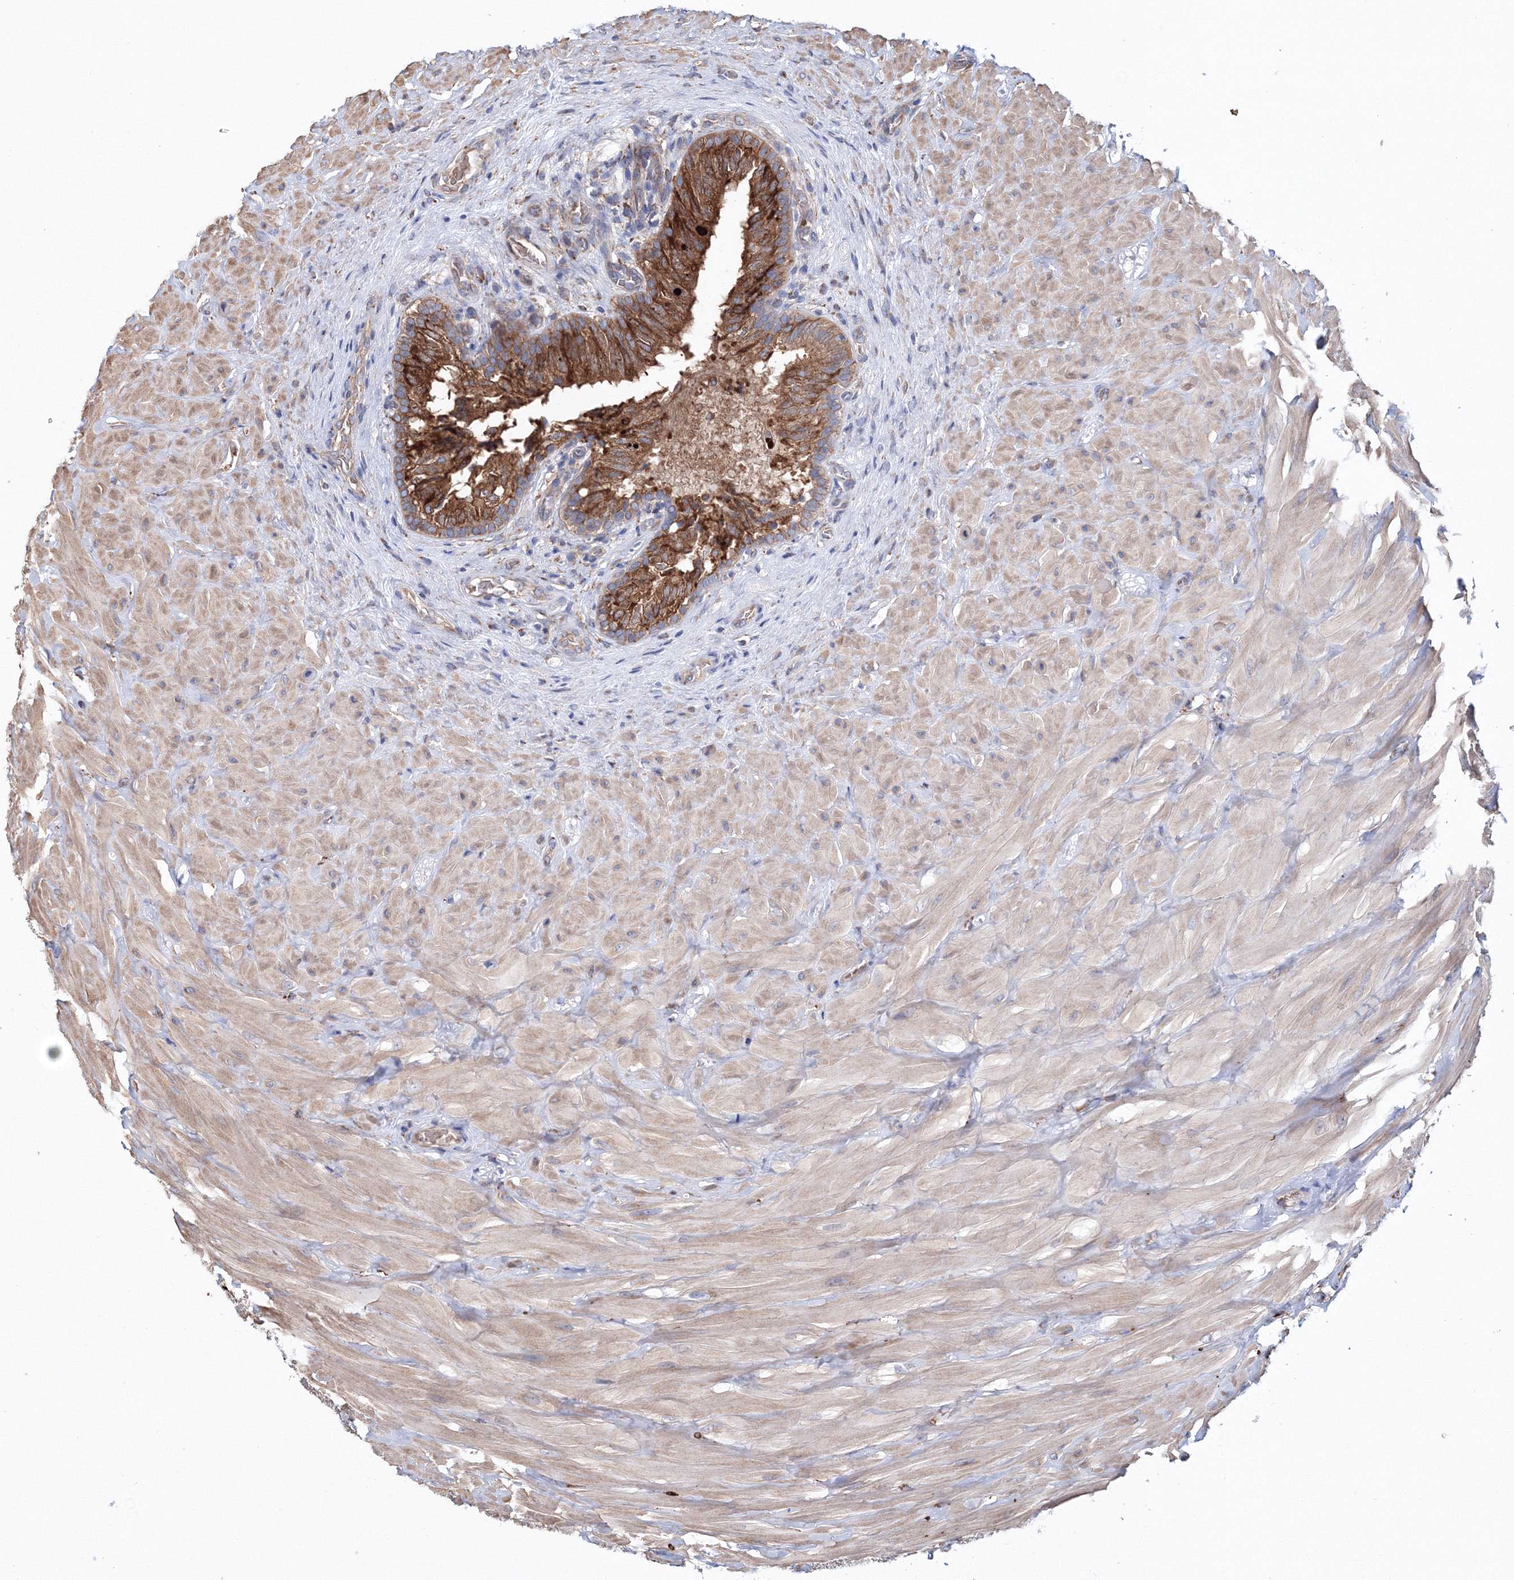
{"staining": {"intensity": "strong", "quantity": ">75%", "location": "cytoplasmic/membranous"}, "tissue": "epididymis", "cell_type": "Glandular cells", "image_type": "normal", "snomed": [{"axis": "morphology", "description": "Normal tissue, NOS"}, {"axis": "topography", "description": "Soft tissue"}, {"axis": "topography", "description": "Epididymis"}], "caption": "A high-resolution micrograph shows immunohistochemistry (IHC) staining of benign epididymis, which exhibits strong cytoplasmic/membranous expression in about >75% of glandular cells.", "gene": "VPS8", "patient": {"sex": "male", "age": 26}}